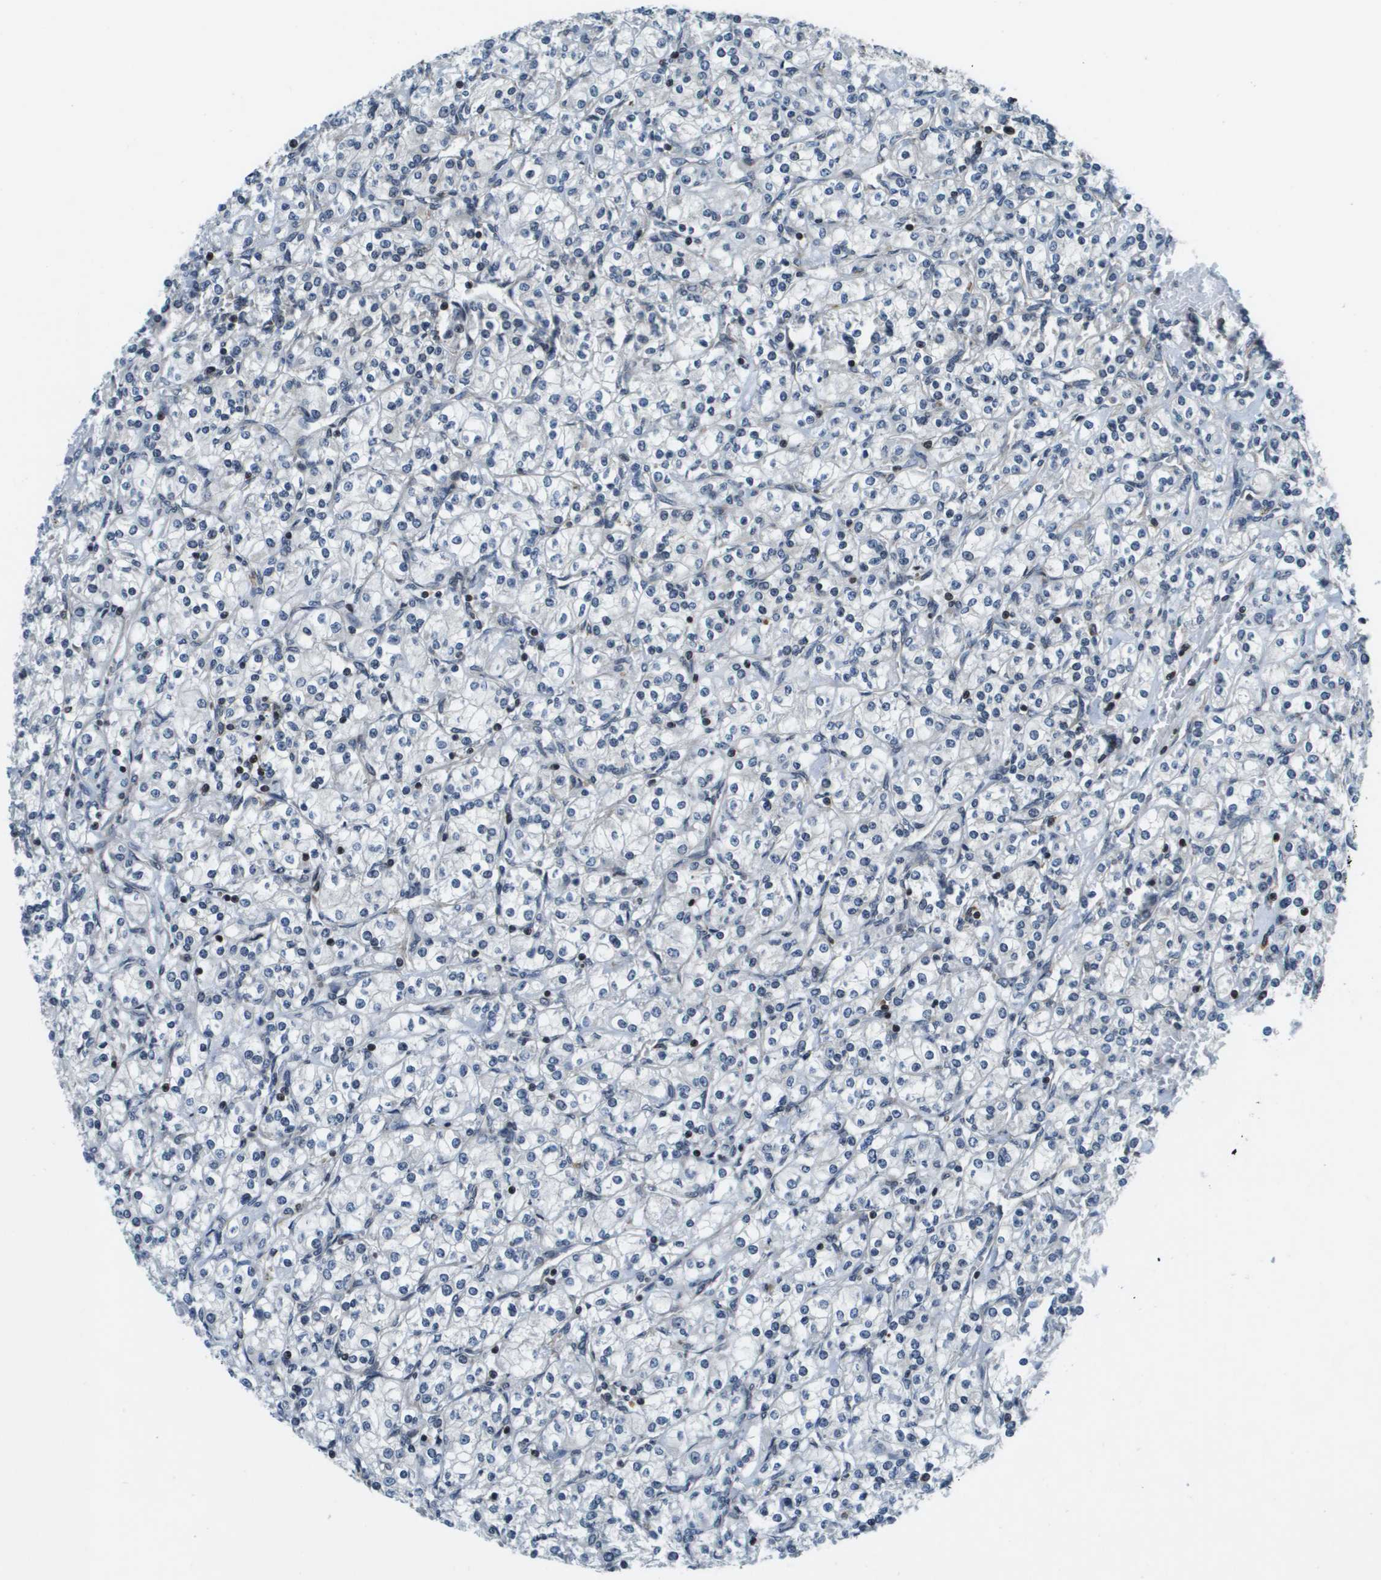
{"staining": {"intensity": "negative", "quantity": "none", "location": "none"}, "tissue": "renal cancer", "cell_type": "Tumor cells", "image_type": "cancer", "snomed": [{"axis": "morphology", "description": "Adenocarcinoma, NOS"}, {"axis": "topography", "description": "Kidney"}], "caption": "A micrograph of renal adenocarcinoma stained for a protein displays no brown staining in tumor cells.", "gene": "ESYT1", "patient": {"sex": "male", "age": 77}}